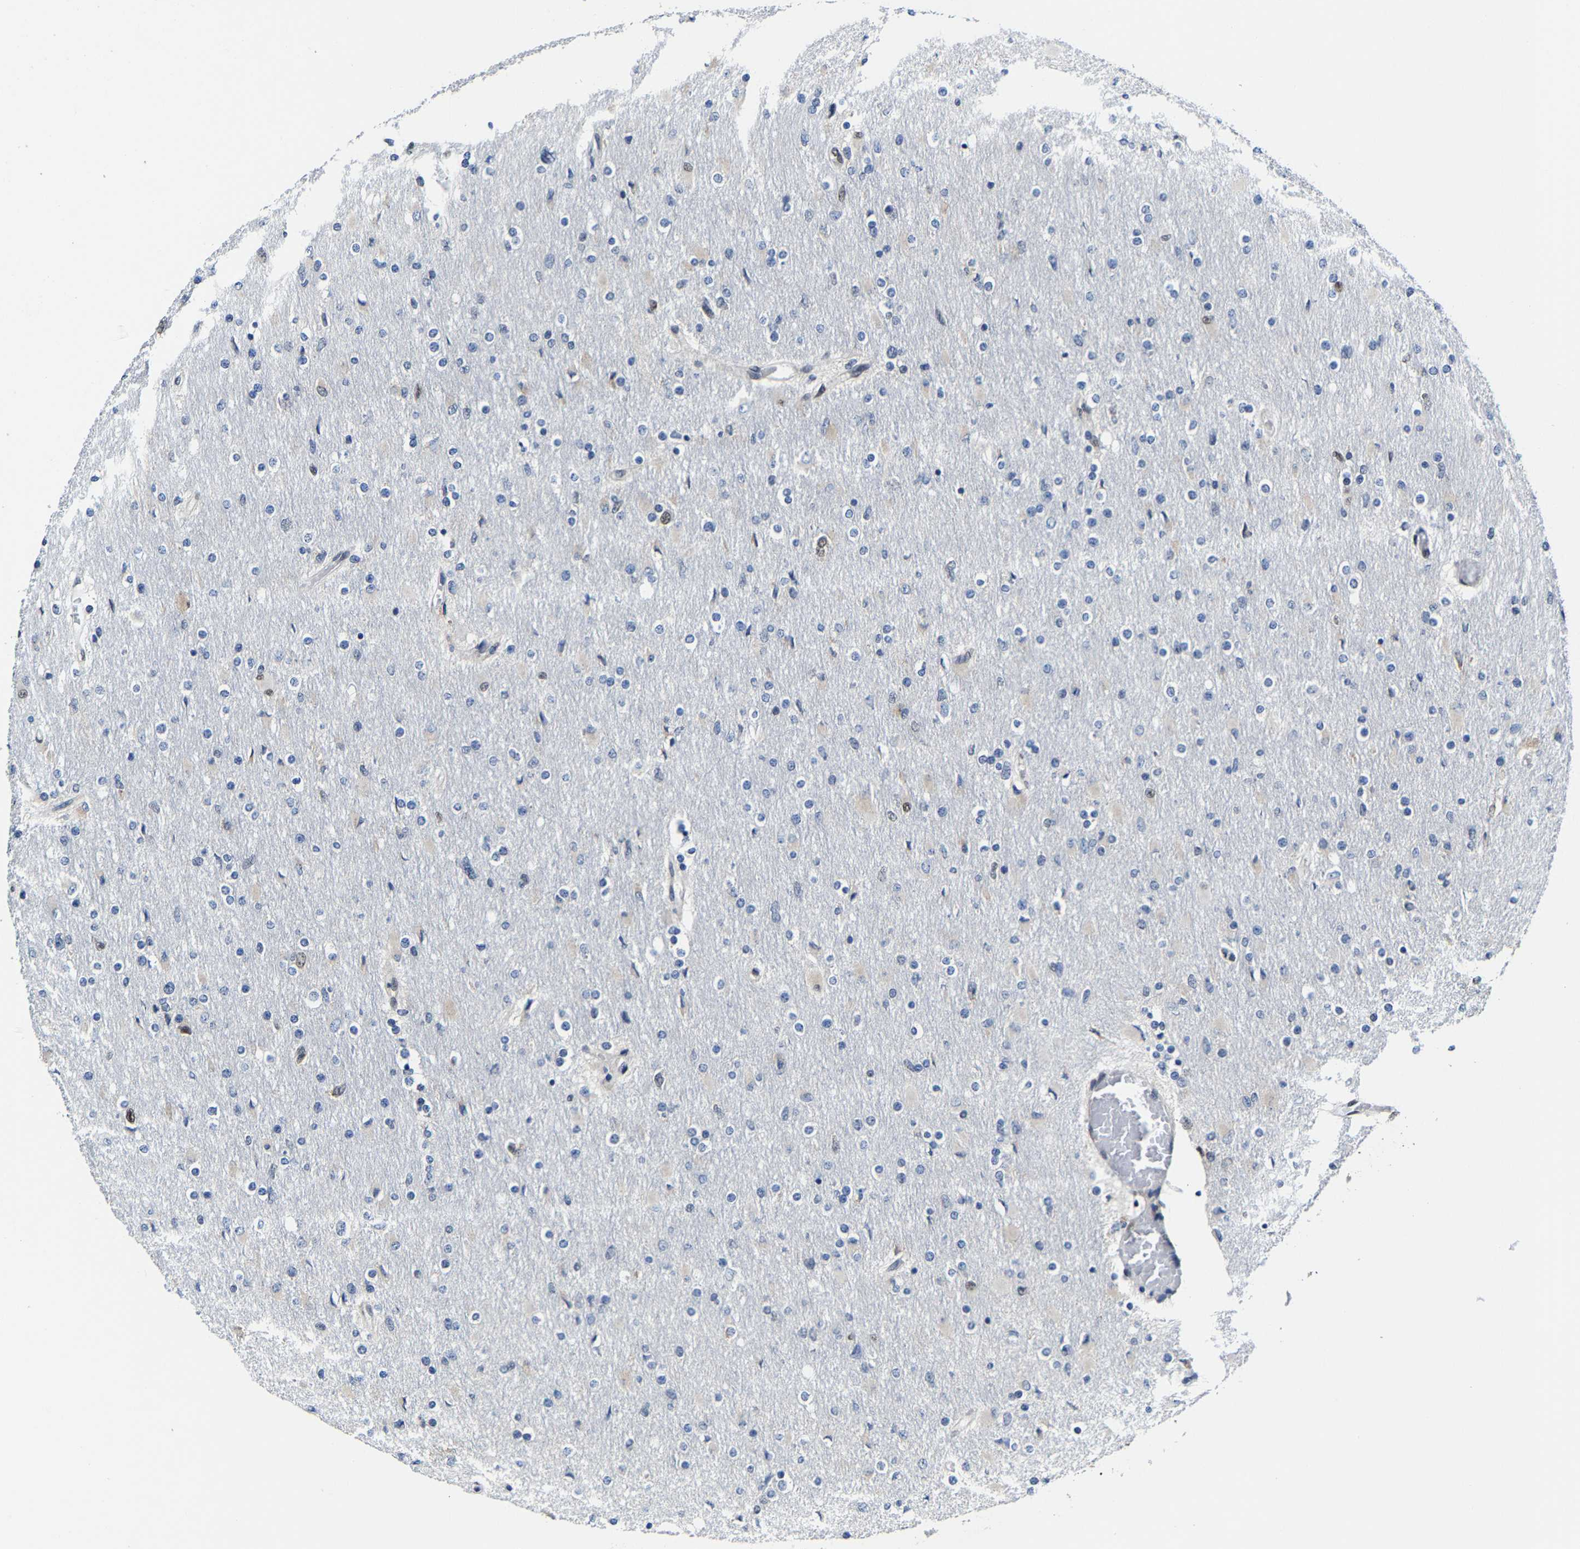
{"staining": {"intensity": "negative", "quantity": "none", "location": "none"}, "tissue": "glioma", "cell_type": "Tumor cells", "image_type": "cancer", "snomed": [{"axis": "morphology", "description": "Glioma, malignant, High grade"}, {"axis": "topography", "description": "Cerebral cortex"}], "caption": "DAB immunohistochemical staining of human high-grade glioma (malignant) exhibits no significant positivity in tumor cells.", "gene": "METTL1", "patient": {"sex": "female", "age": 36}}